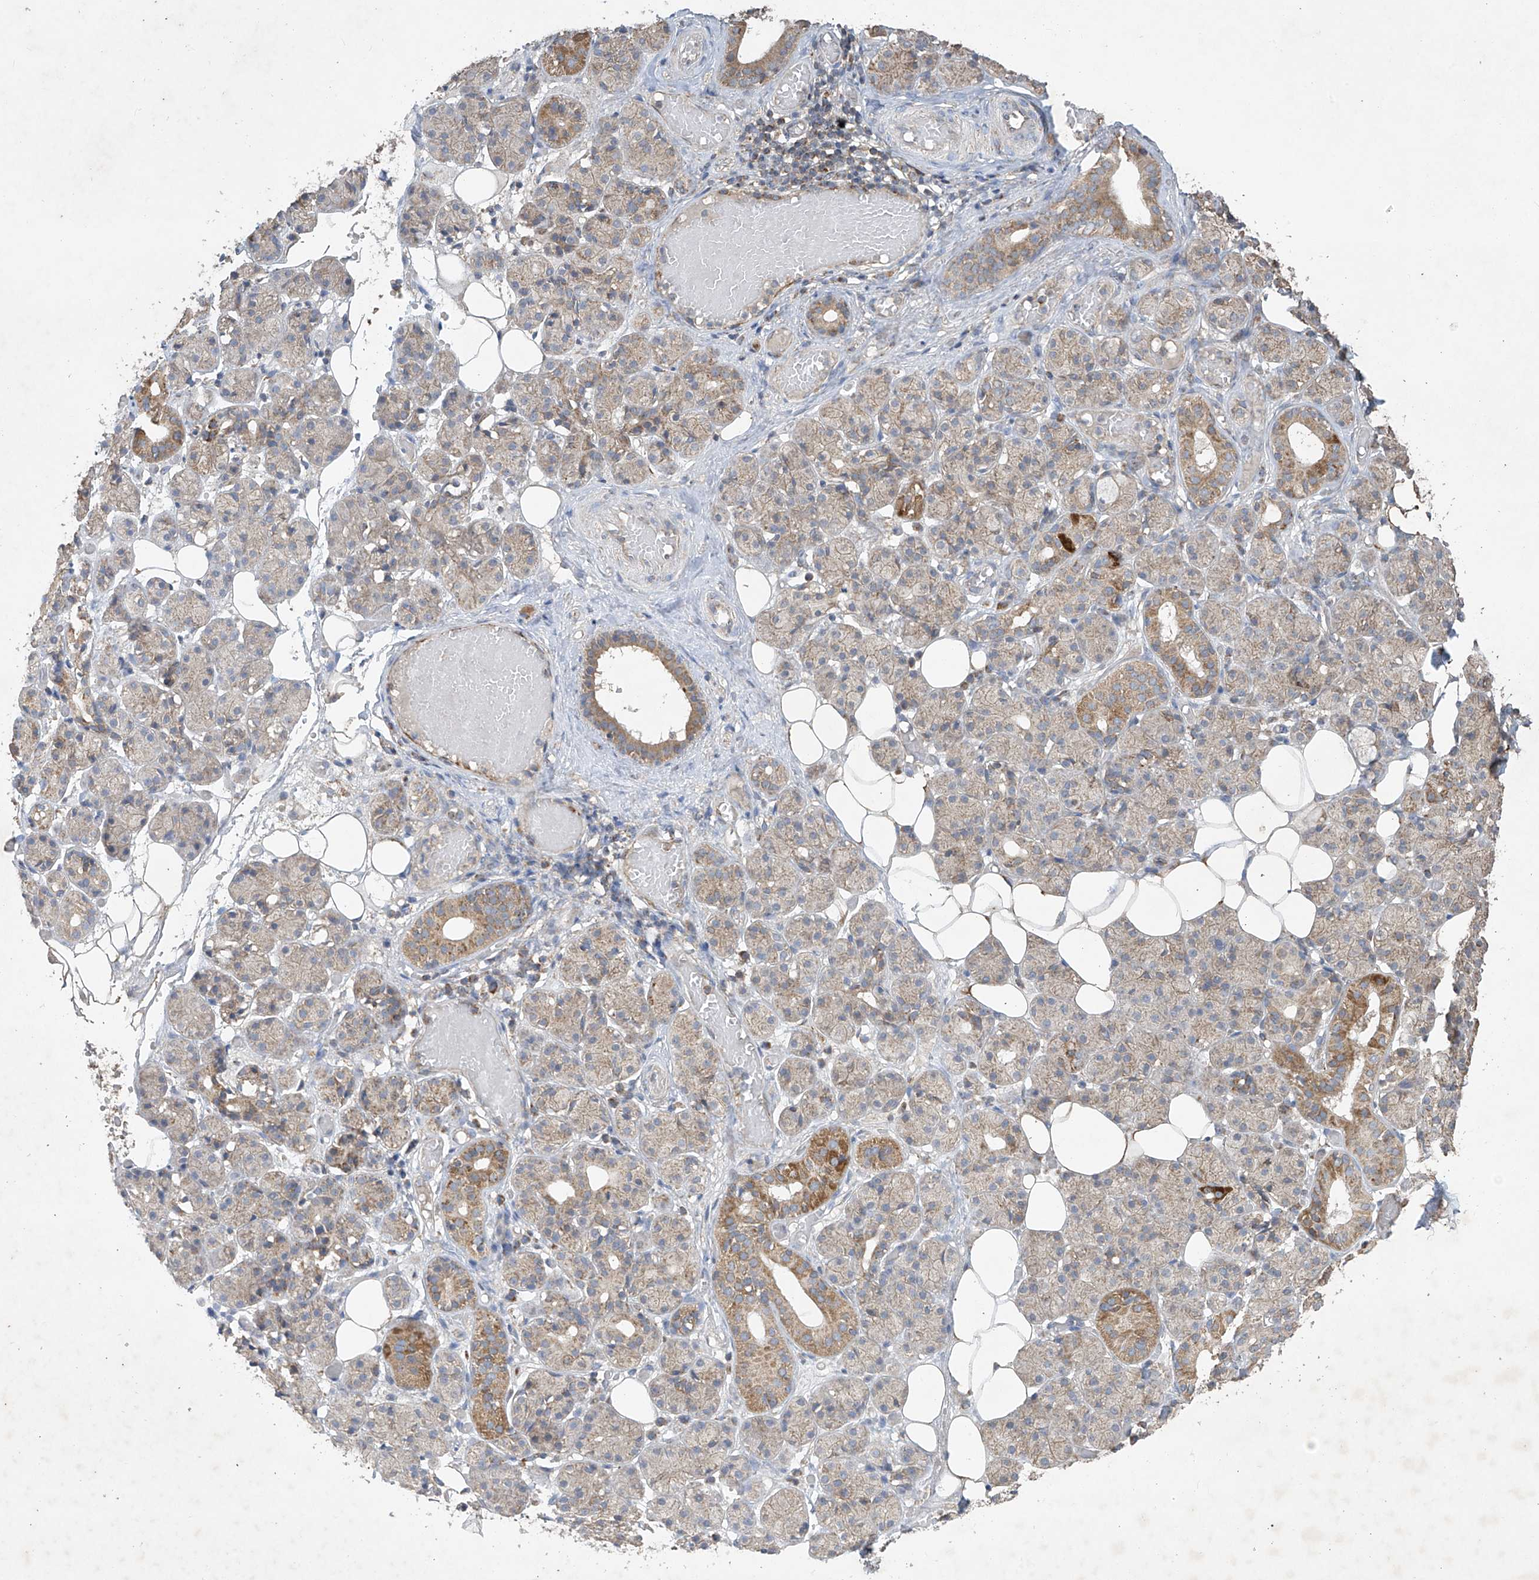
{"staining": {"intensity": "moderate", "quantity": "<25%", "location": "cytoplasmic/membranous"}, "tissue": "salivary gland", "cell_type": "Glandular cells", "image_type": "normal", "snomed": [{"axis": "morphology", "description": "Normal tissue, NOS"}, {"axis": "topography", "description": "Salivary gland"}], "caption": "The image shows staining of normal salivary gland, revealing moderate cytoplasmic/membranous protein staining (brown color) within glandular cells.", "gene": "UQCC1", "patient": {"sex": "male", "age": 63}}